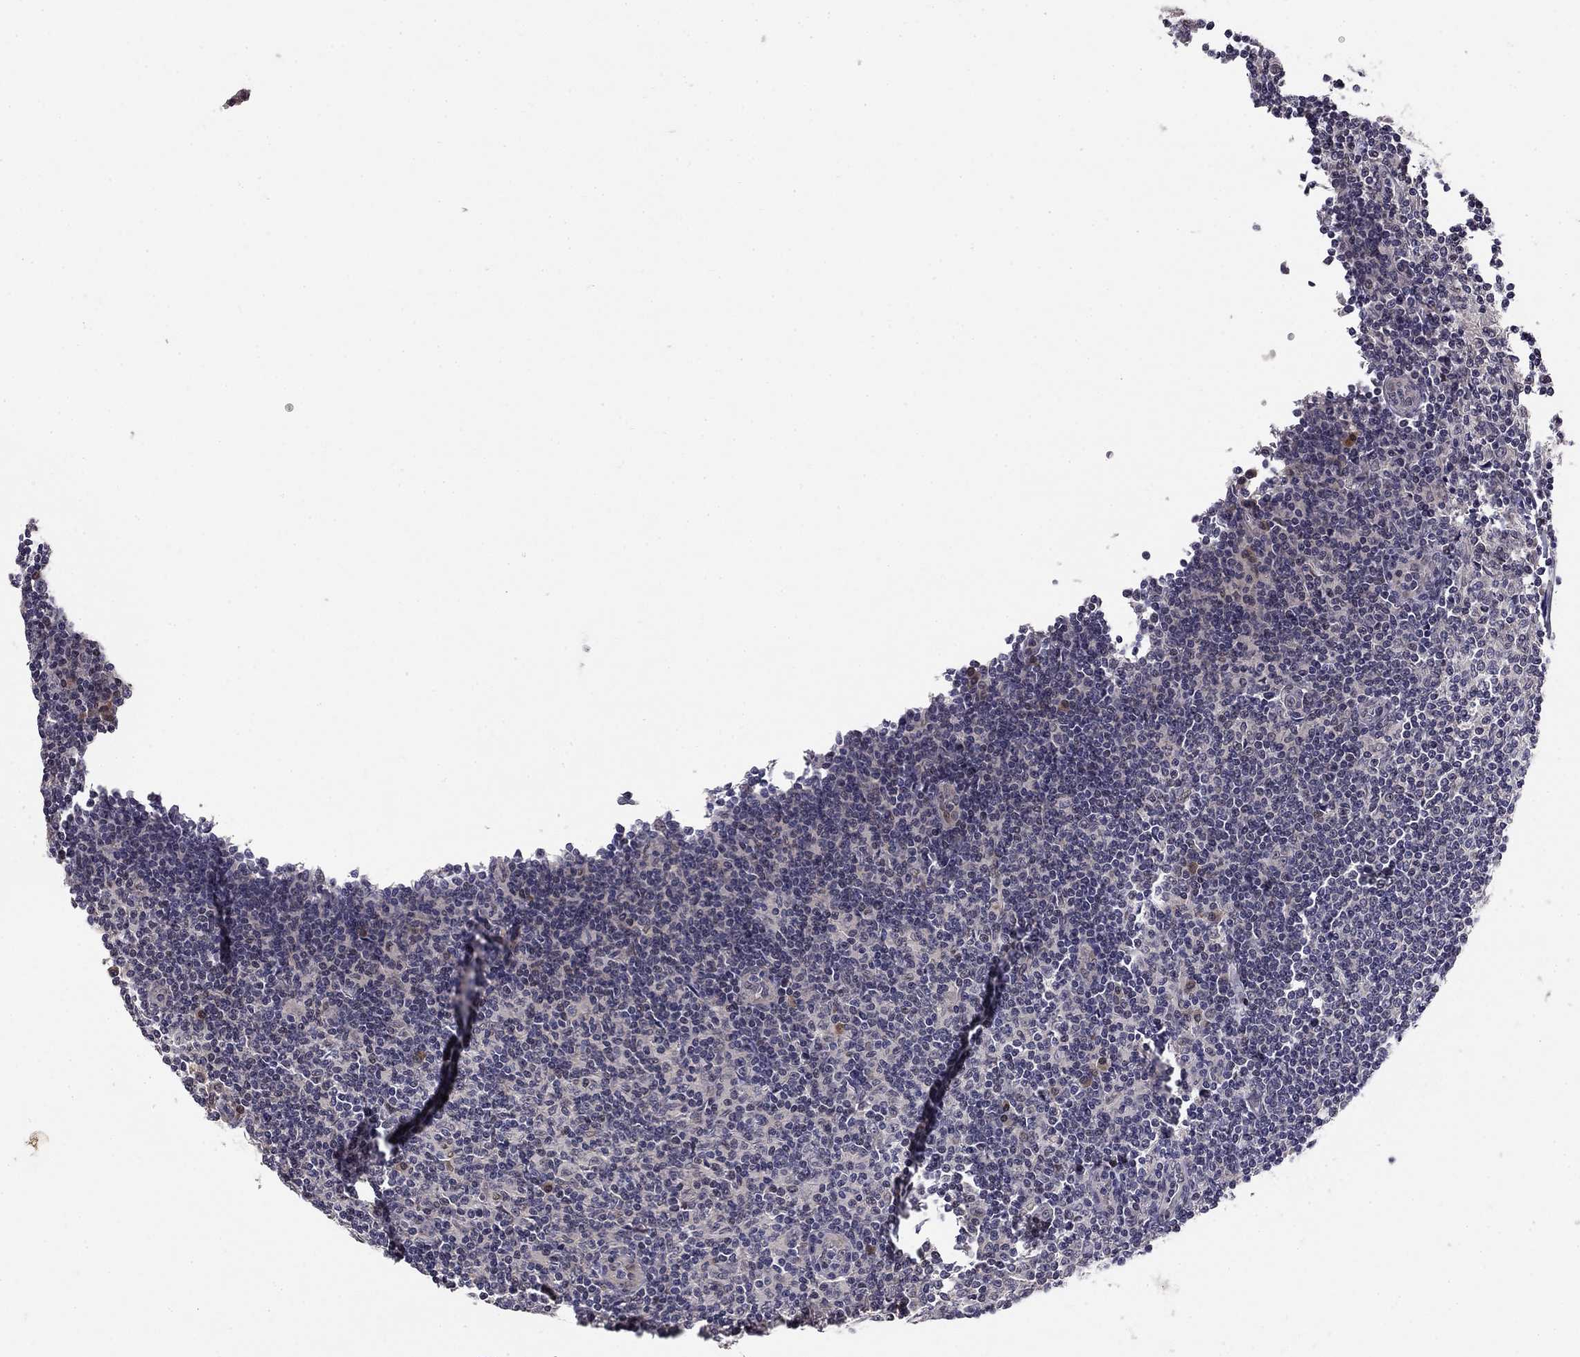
{"staining": {"intensity": "negative", "quantity": "none", "location": "none"}, "tissue": "lymph node", "cell_type": "Germinal center cells", "image_type": "normal", "snomed": [{"axis": "morphology", "description": "Normal tissue, NOS"}, {"axis": "topography", "description": "Lymph node"}], "caption": "A histopathology image of human lymph node is negative for staining in germinal center cells. (Brightfield microscopy of DAB immunohistochemistry at high magnification).", "gene": "STXBP6", "patient": {"sex": "male", "age": 59}}